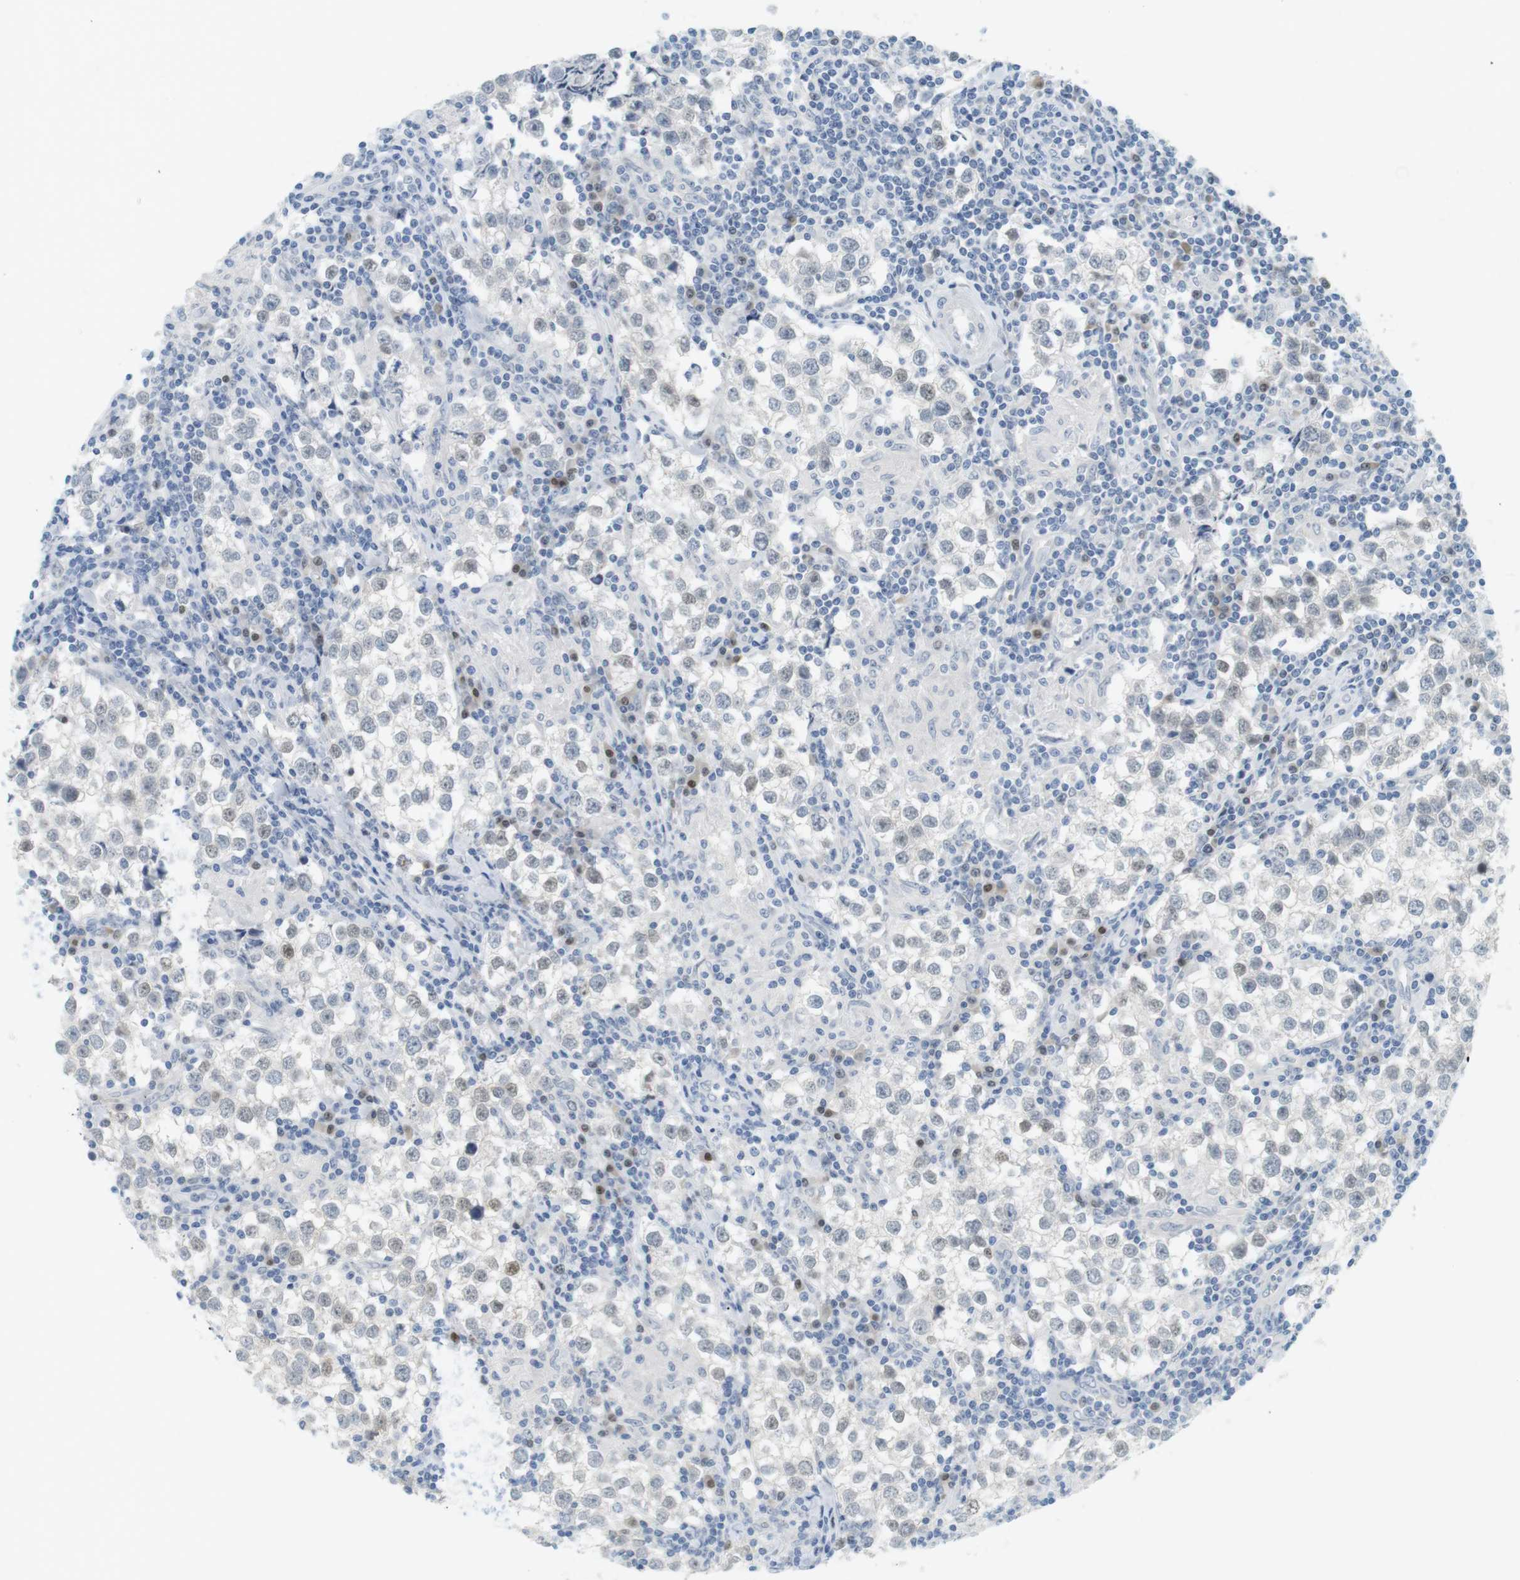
{"staining": {"intensity": "weak", "quantity": "<25%", "location": "nuclear"}, "tissue": "testis cancer", "cell_type": "Tumor cells", "image_type": "cancer", "snomed": [{"axis": "morphology", "description": "Seminoma, NOS"}, {"axis": "morphology", "description": "Carcinoma, Embryonal, NOS"}, {"axis": "topography", "description": "Testis"}], "caption": "Tumor cells show no significant protein positivity in testis cancer (seminoma).", "gene": "CREB3L2", "patient": {"sex": "male", "age": 36}}